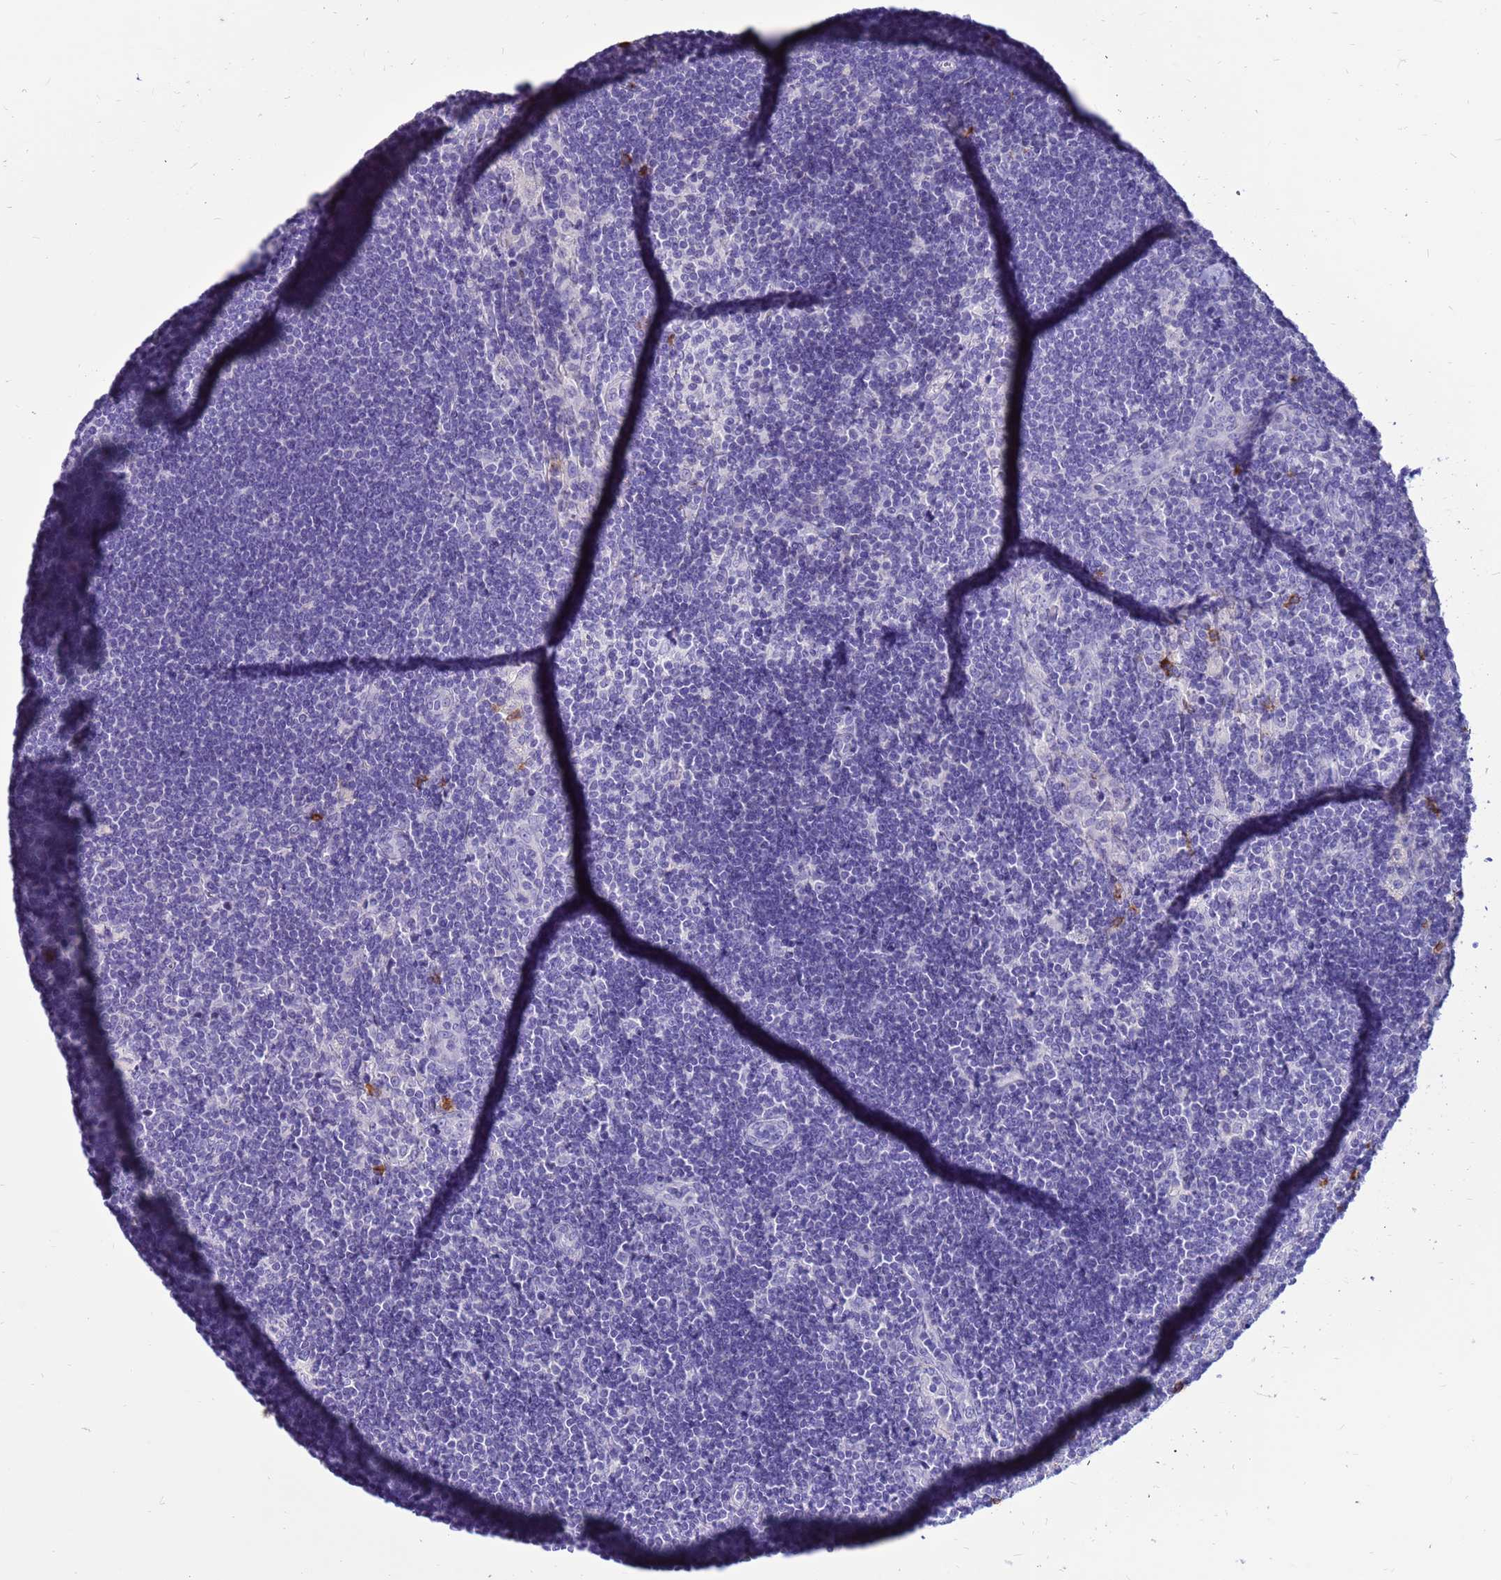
{"staining": {"intensity": "negative", "quantity": "none", "location": "none"}, "tissue": "lymph node", "cell_type": "Non-germinal center cells", "image_type": "normal", "snomed": [{"axis": "morphology", "description": "Normal tissue, NOS"}, {"axis": "topography", "description": "Lymph node"}], "caption": "Human lymph node stained for a protein using IHC reveals no positivity in non-germinal center cells.", "gene": "PDE10A", "patient": {"sex": "male", "age": 24}}